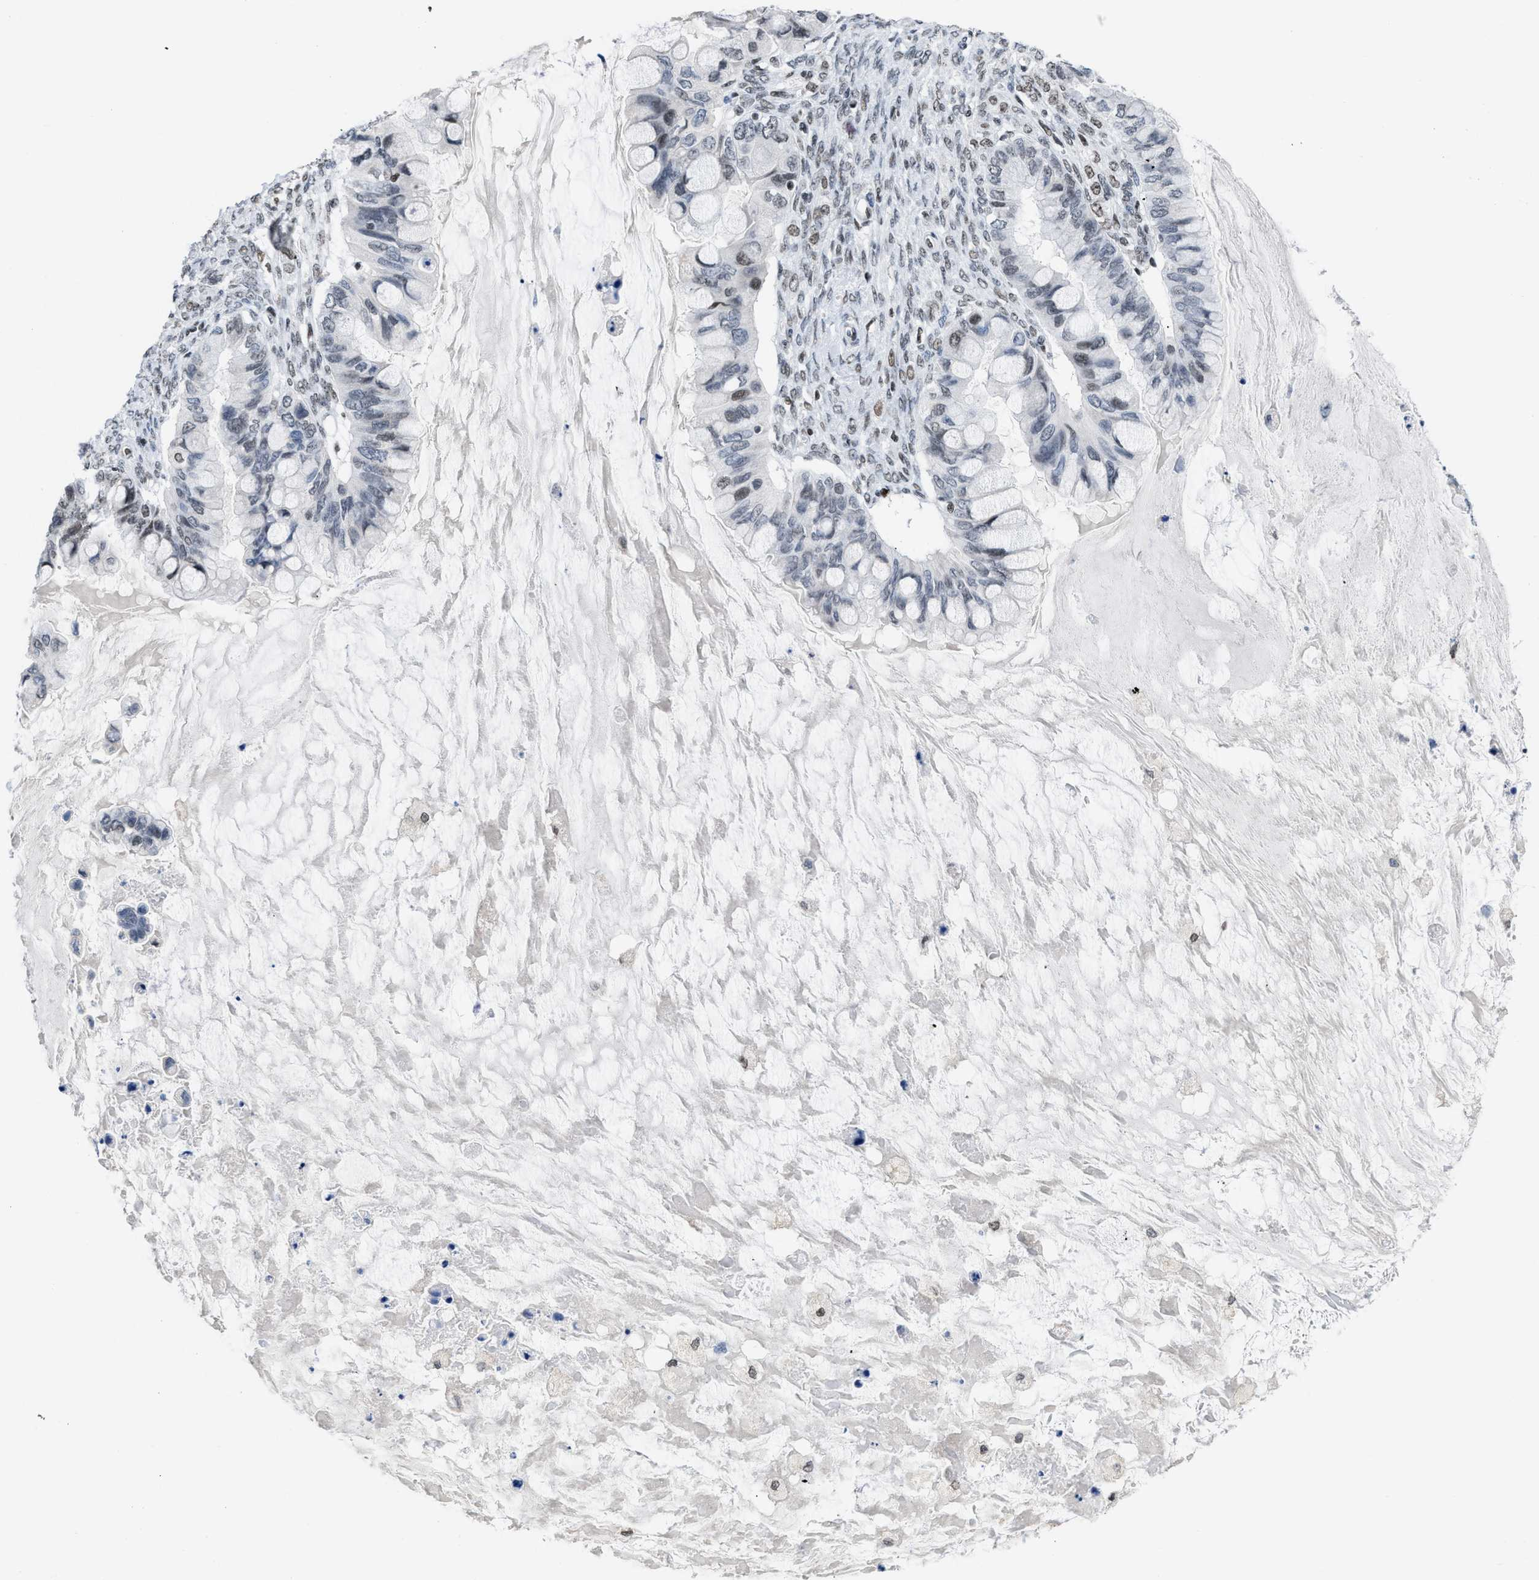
{"staining": {"intensity": "weak", "quantity": "<25%", "location": "nuclear"}, "tissue": "ovarian cancer", "cell_type": "Tumor cells", "image_type": "cancer", "snomed": [{"axis": "morphology", "description": "Cystadenocarcinoma, mucinous, NOS"}, {"axis": "topography", "description": "Ovary"}], "caption": "Ovarian mucinous cystadenocarcinoma stained for a protein using IHC shows no staining tumor cells.", "gene": "TERF2IP", "patient": {"sex": "female", "age": 80}}